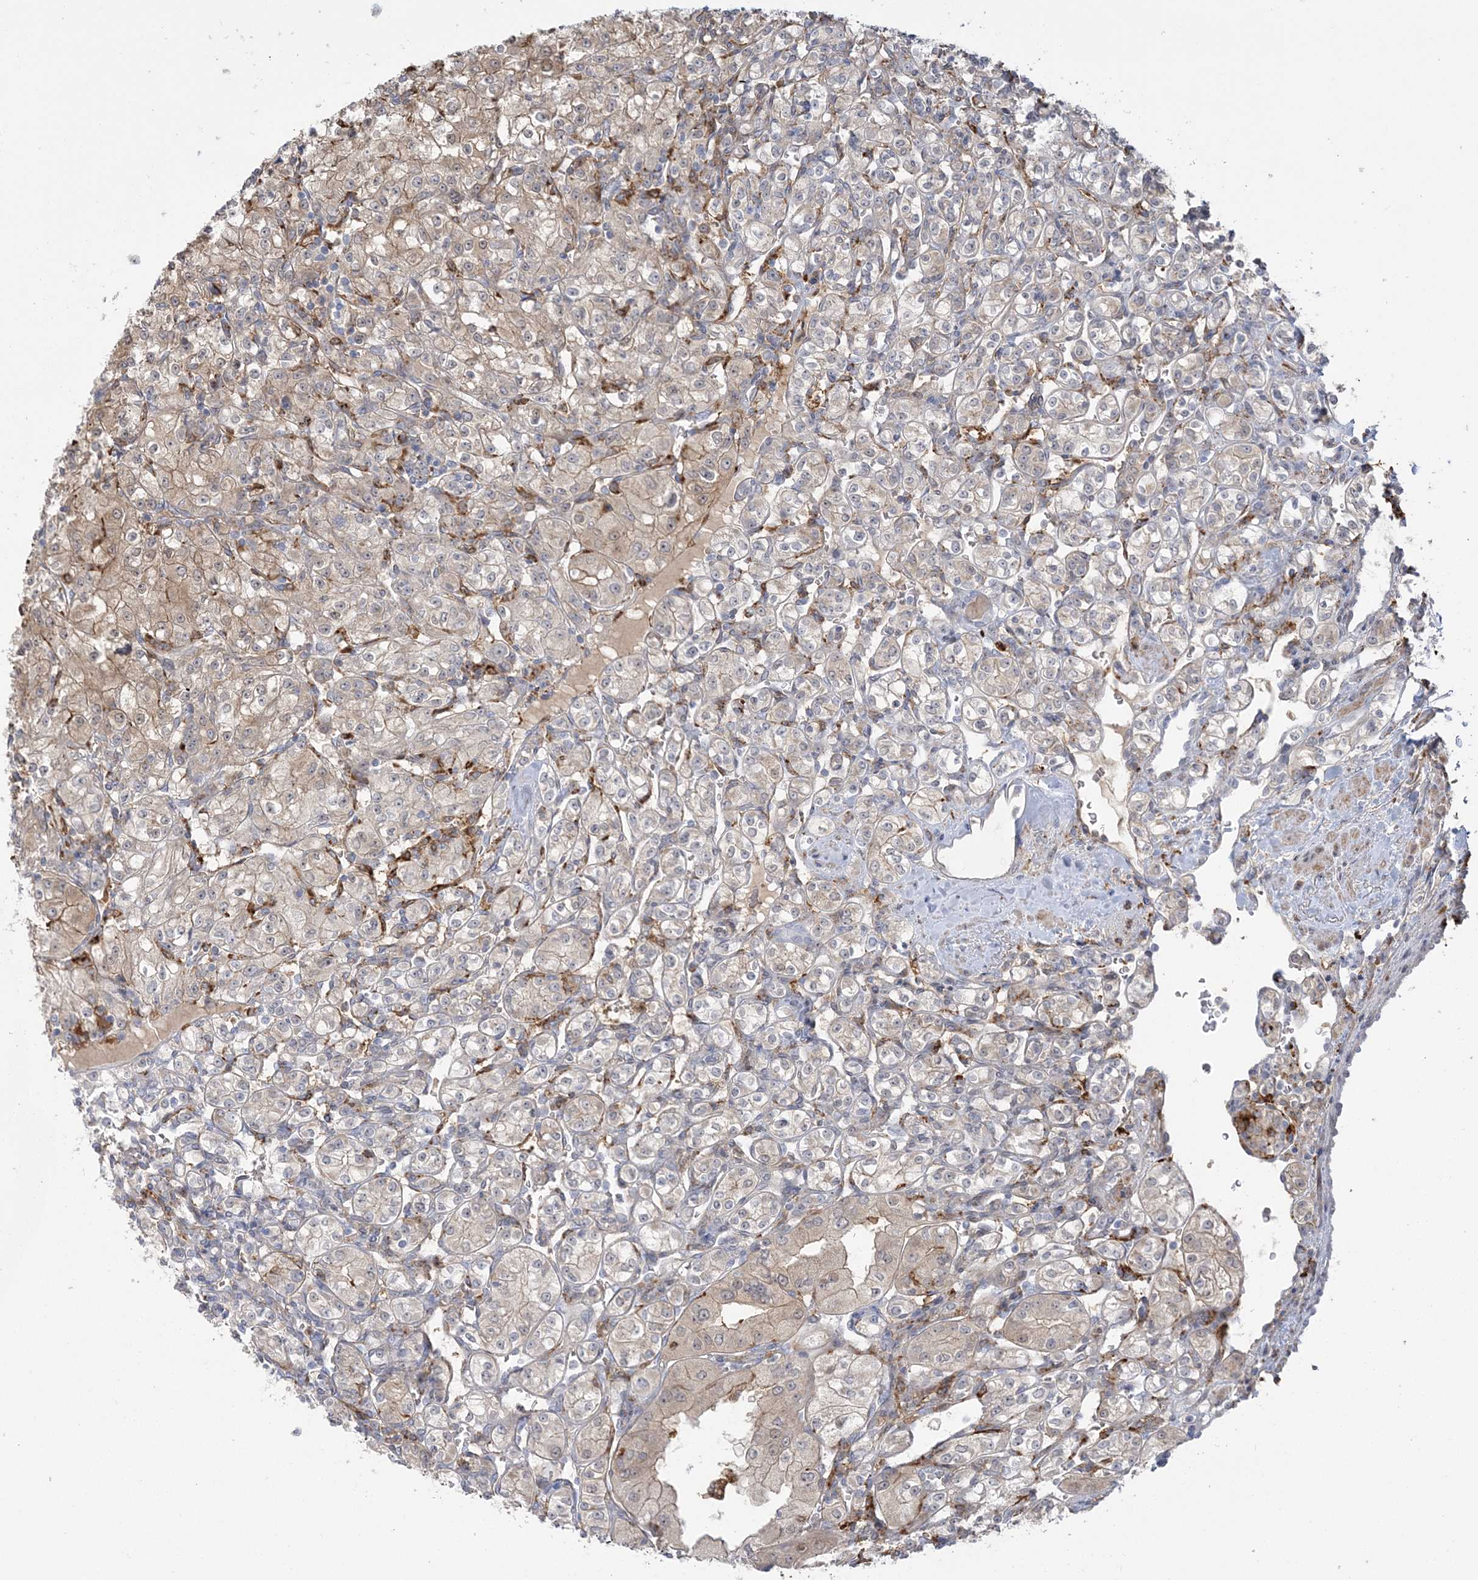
{"staining": {"intensity": "weak", "quantity": "25%-75%", "location": "cytoplasmic/membranous"}, "tissue": "renal cancer", "cell_type": "Tumor cells", "image_type": "cancer", "snomed": [{"axis": "morphology", "description": "Adenocarcinoma, NOS"}, {"axis": "topography", "description": "Kidney"}], "caption": "Approximately 25%-75% of tumor cells in renal cancer exhibit weak cytoplasmic/membranous protein staining as visualized by brown immunohistochemical staining.", "gene": "HAAO", "patient": {"sex": "male", "age": 77}}